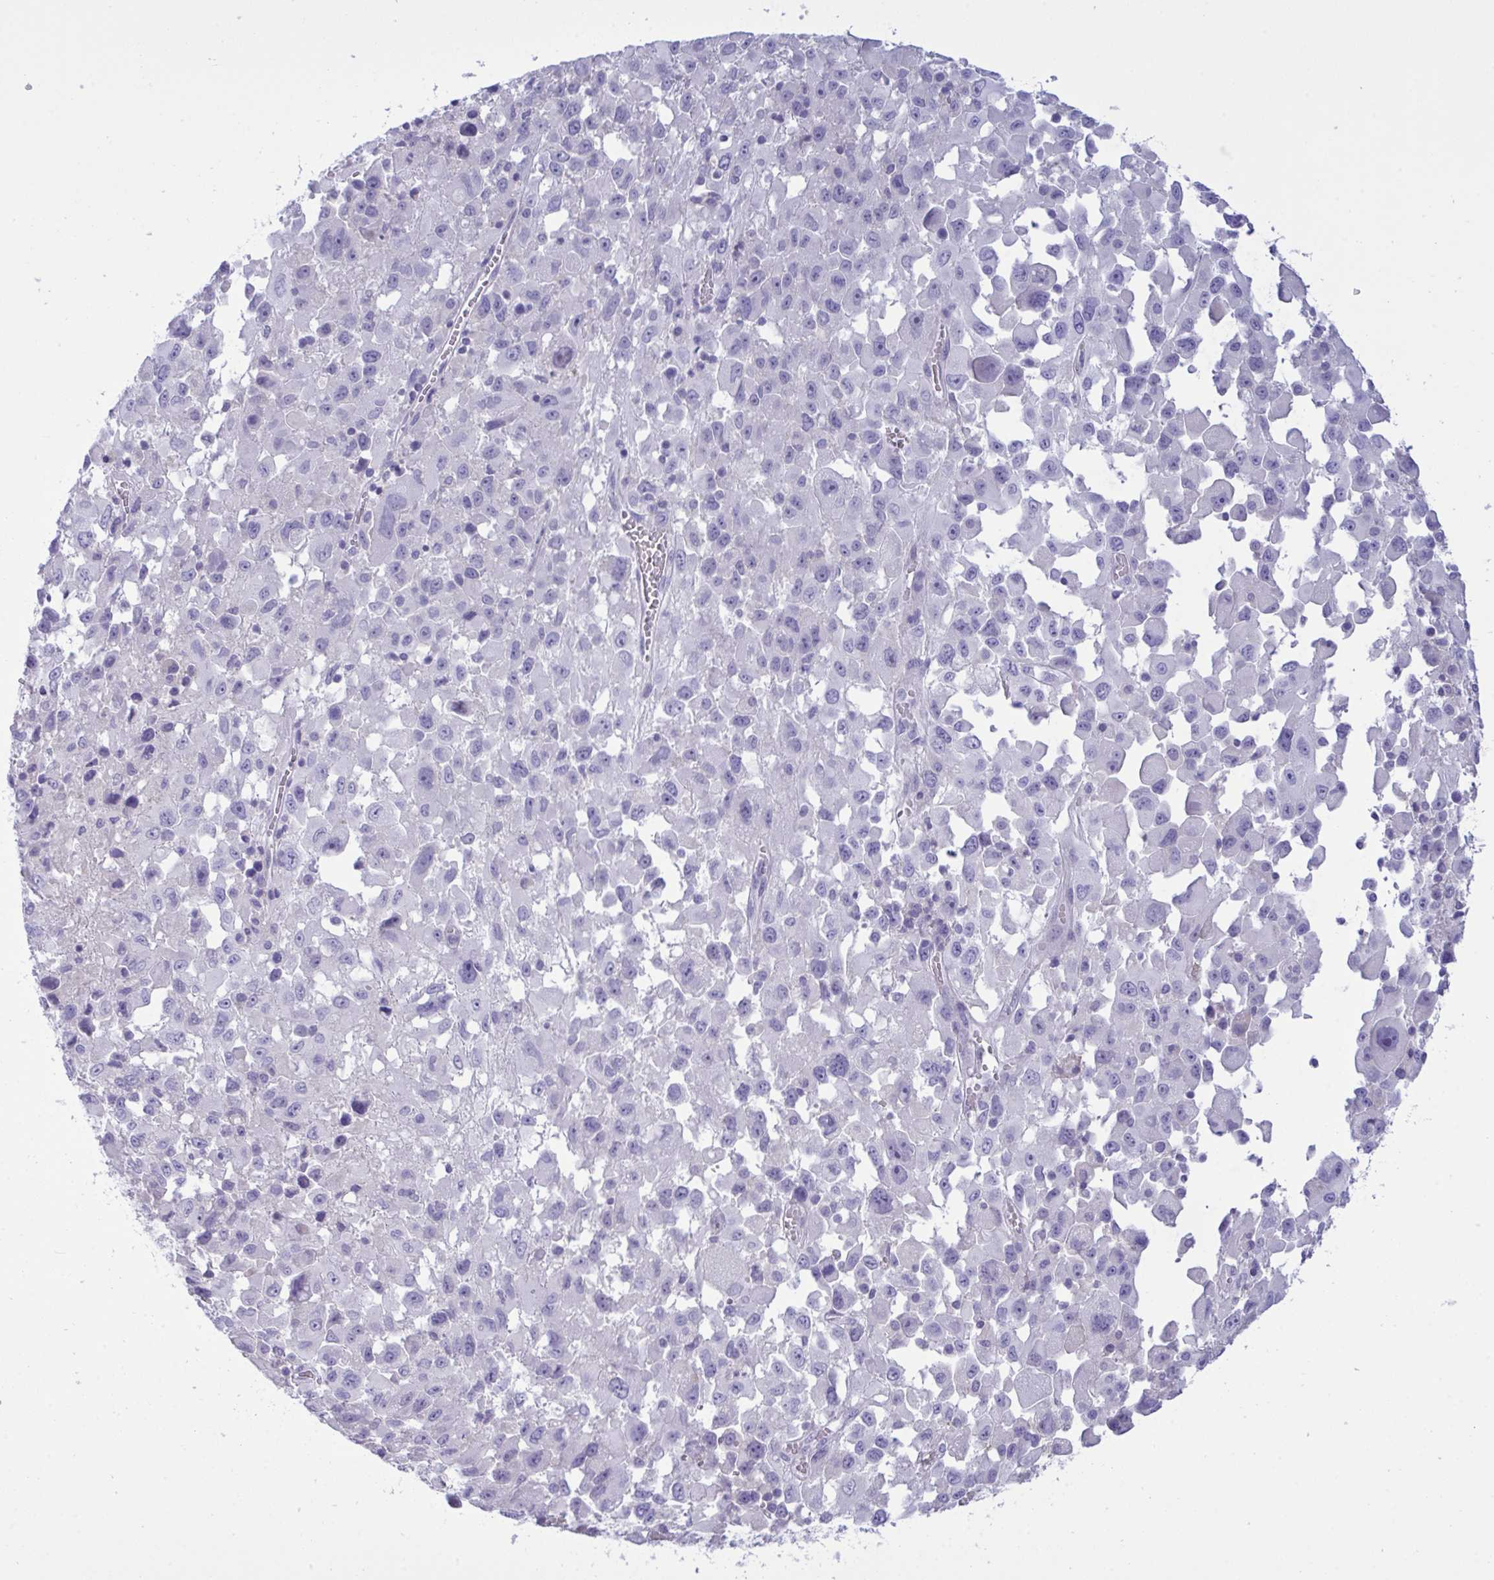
{"staining": {"intensity": "negative", "quantity": "none", "location": "none"}, "tissue": "melanoma", "cell_type": "Tumor cells", "image_type": "cancer", "snomed": [{"axis": "morphology", "description": "Malignant melanoma, Metastatic site"}, {"axis": "topography", "description": "Soft tissue"}], "caption": "Immunohistochemical staining of melanoma shows no significant expression in tumor cells. (Brightfield microscopy of DAB (3,3'-diaminobenzidine) IHC at high magnification).", "gene": "WDR97", "patient": {"sex": "male", "age": 50}}